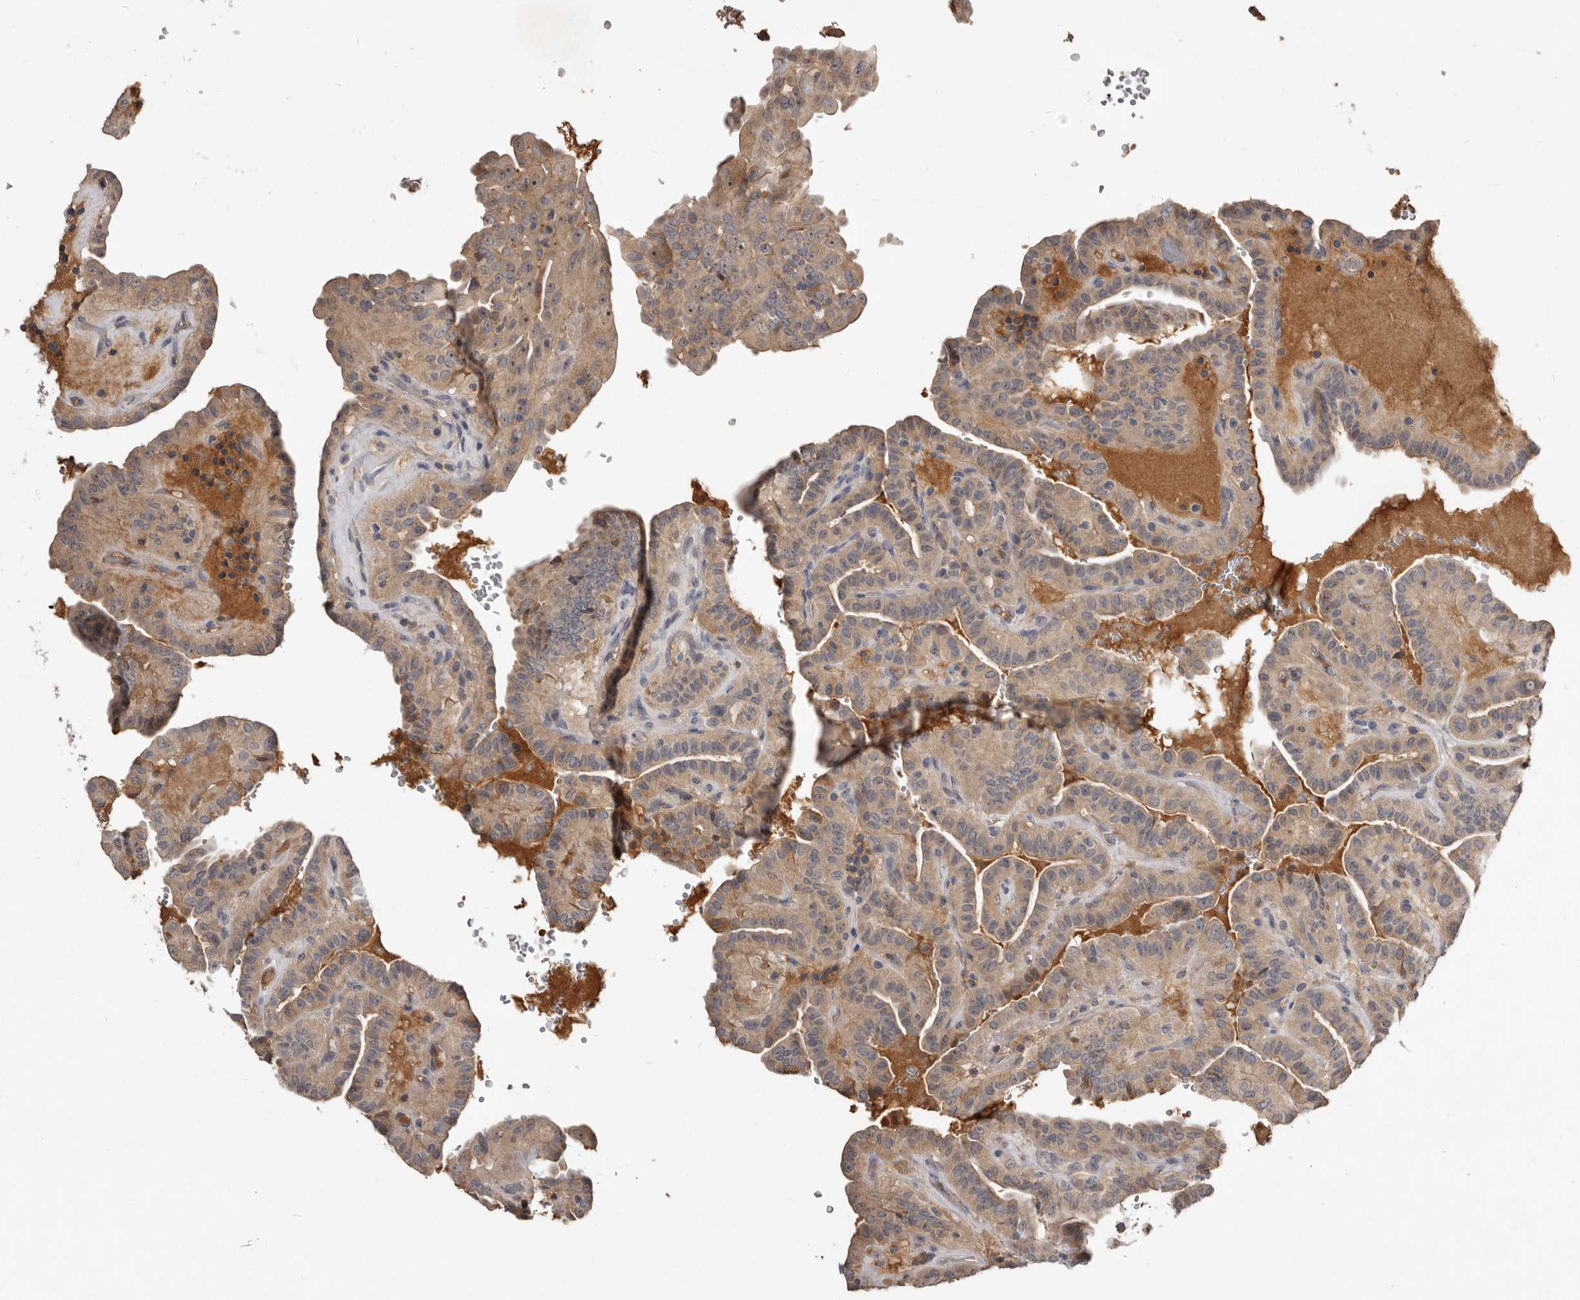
{"staining": {"intensity": "weak", "quantity": ">75%", "location": "cytoplasmic/membranous"}, "tissue": "thyroid cancer", "cell_type": "Tumor cells", "image_type": "cancer", "snomed": [{"axis": "morphology", "description": "Papillary adenocarcinoma, NOS"}, {"axis": "topography", "description": "Thyroid gland"}], "caption": "The micrograph shows immunohistochemical staining of thyroid cancer (papillary adenocarcinoma). There is weak cytoplasmic/membranous expression is appreciated in about >75% of tumor cells. (DAB IHC, brown staining for protein, blue staining for nuclei).", "gene": "TTC39A", "patient": {"sex": "male", "age": 77}}